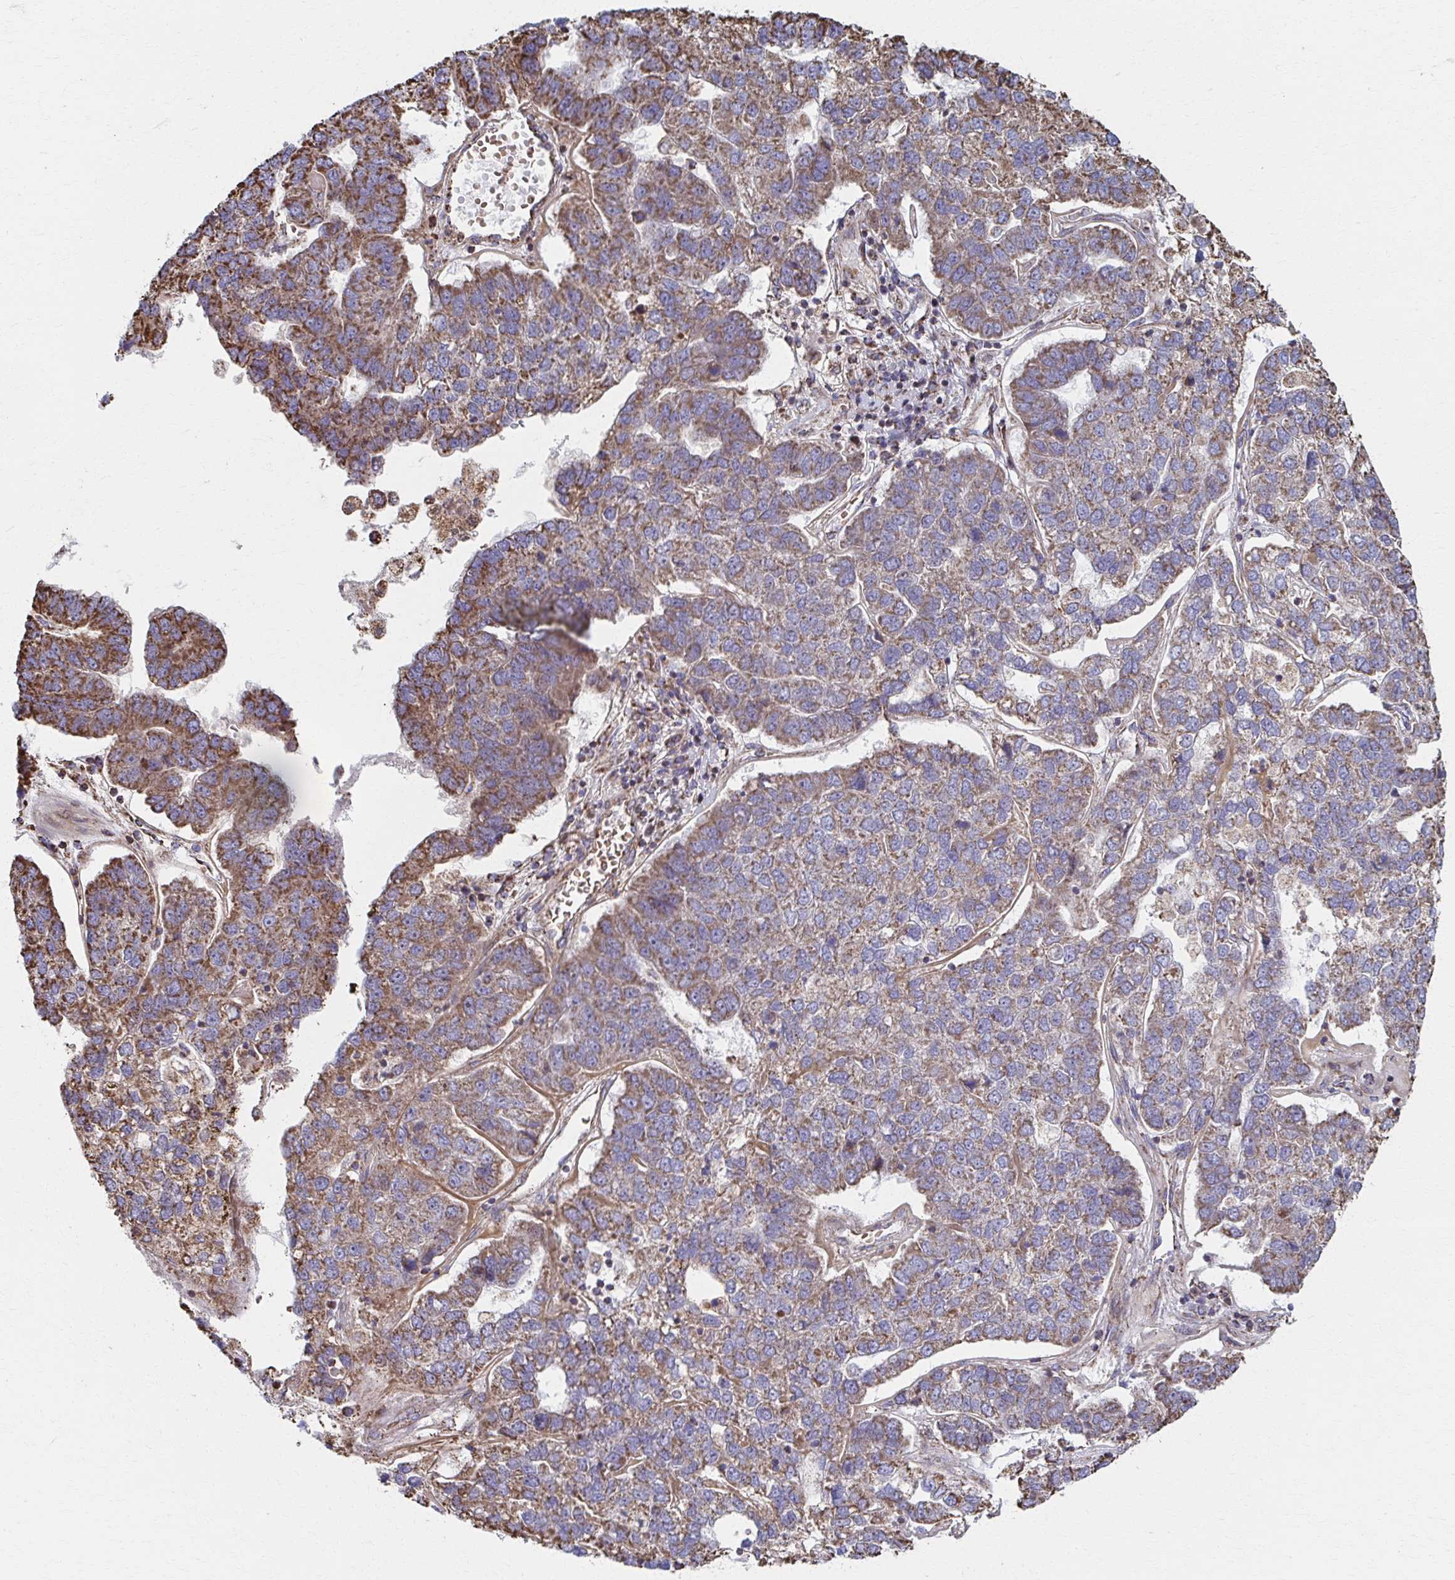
{"staining": {"intensity": "moderate", "quantity": ">75%", "location": "cytoplasmic/membranous"}, "tissue": "pancreatic cancer", "cell_type": "Tumor cells", "image_type": "cancer", "snomed": [{"axis": "morphology", "description": "Adenocarcinoma, NOS"}, {"axis": "topography", "description": "Pancreas"}], "caption": "Protein staining shows moderate cytoplasmic/membranous positivity in about >75% of tumor cells in pancreatic cancer (adenocarcinoma). The protein of interest is stained brown, and the nuclei are stained in blue (DAB (3,3'-diaminobenzidine) IHC with brightfield microscopy, high magnification).", "gene": "SAT1", "patient": {"sex": "female", "age": 61}}